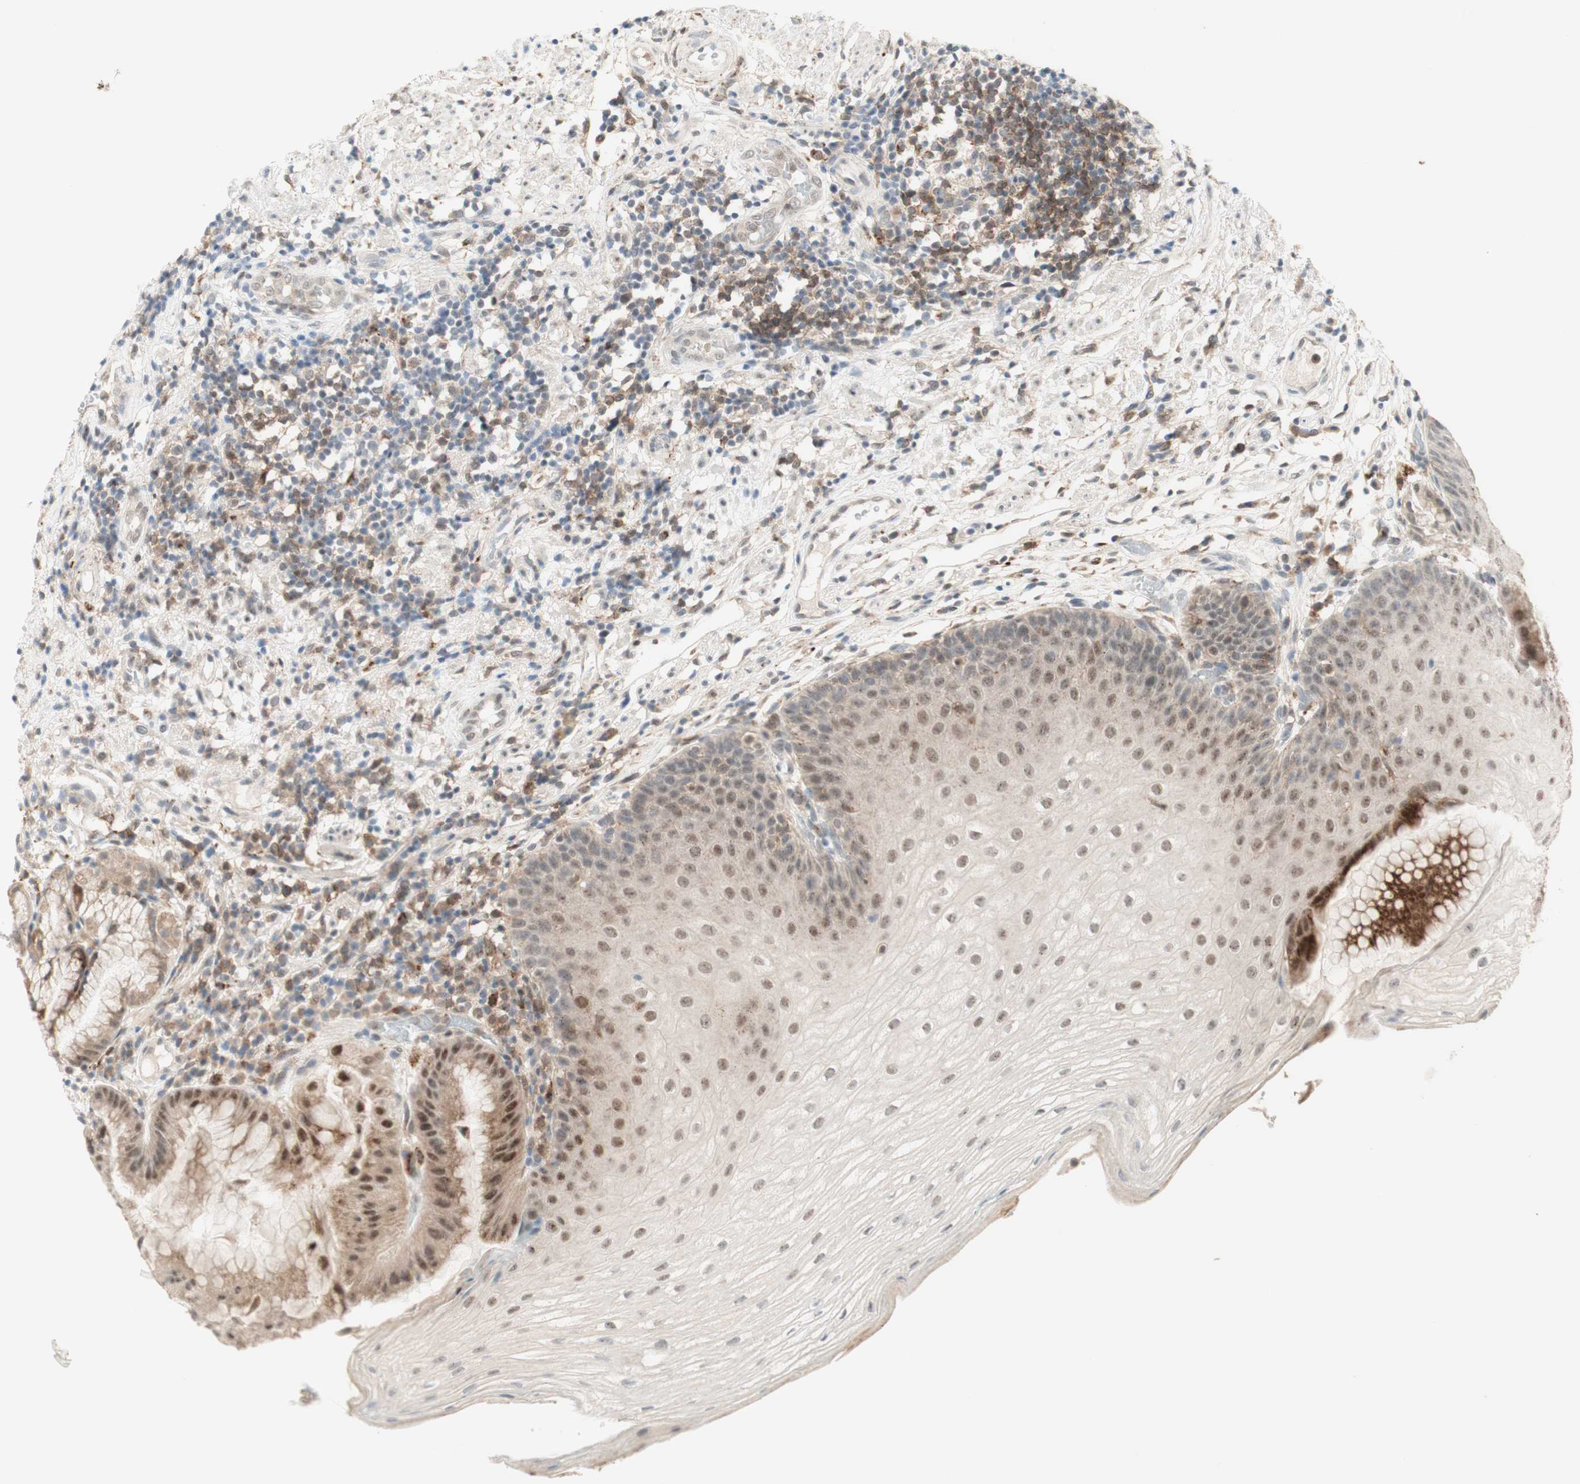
{"staining": {"intensity": "moderate", "quantity": "25%-75%", "location": "cytoplasmic/membranous,nuclear"}, "tissue": "stomach", "cell_type": "Glandular cells", "image_type": "normal", "snomed": [{"axis": "morphology", "description": "Normal tissue, NOS"}, {"axis": "topography", "description": "Stomach, upper"}], "caption": "IHC staining of benign stomach, which reveals medium levels of moderate cytoplasmic/membranous,nuclear expression in about 25%-75% of glandular cells indicating moderate cytoplasmic/membranous,nuclear protein positivity. The staining was performed using DAB (brown) for protein detection and nuclei were counterstained in hematoxylin (blue).", "gene": "GAPT", "patient": {"sex": "male", "age": 72}}